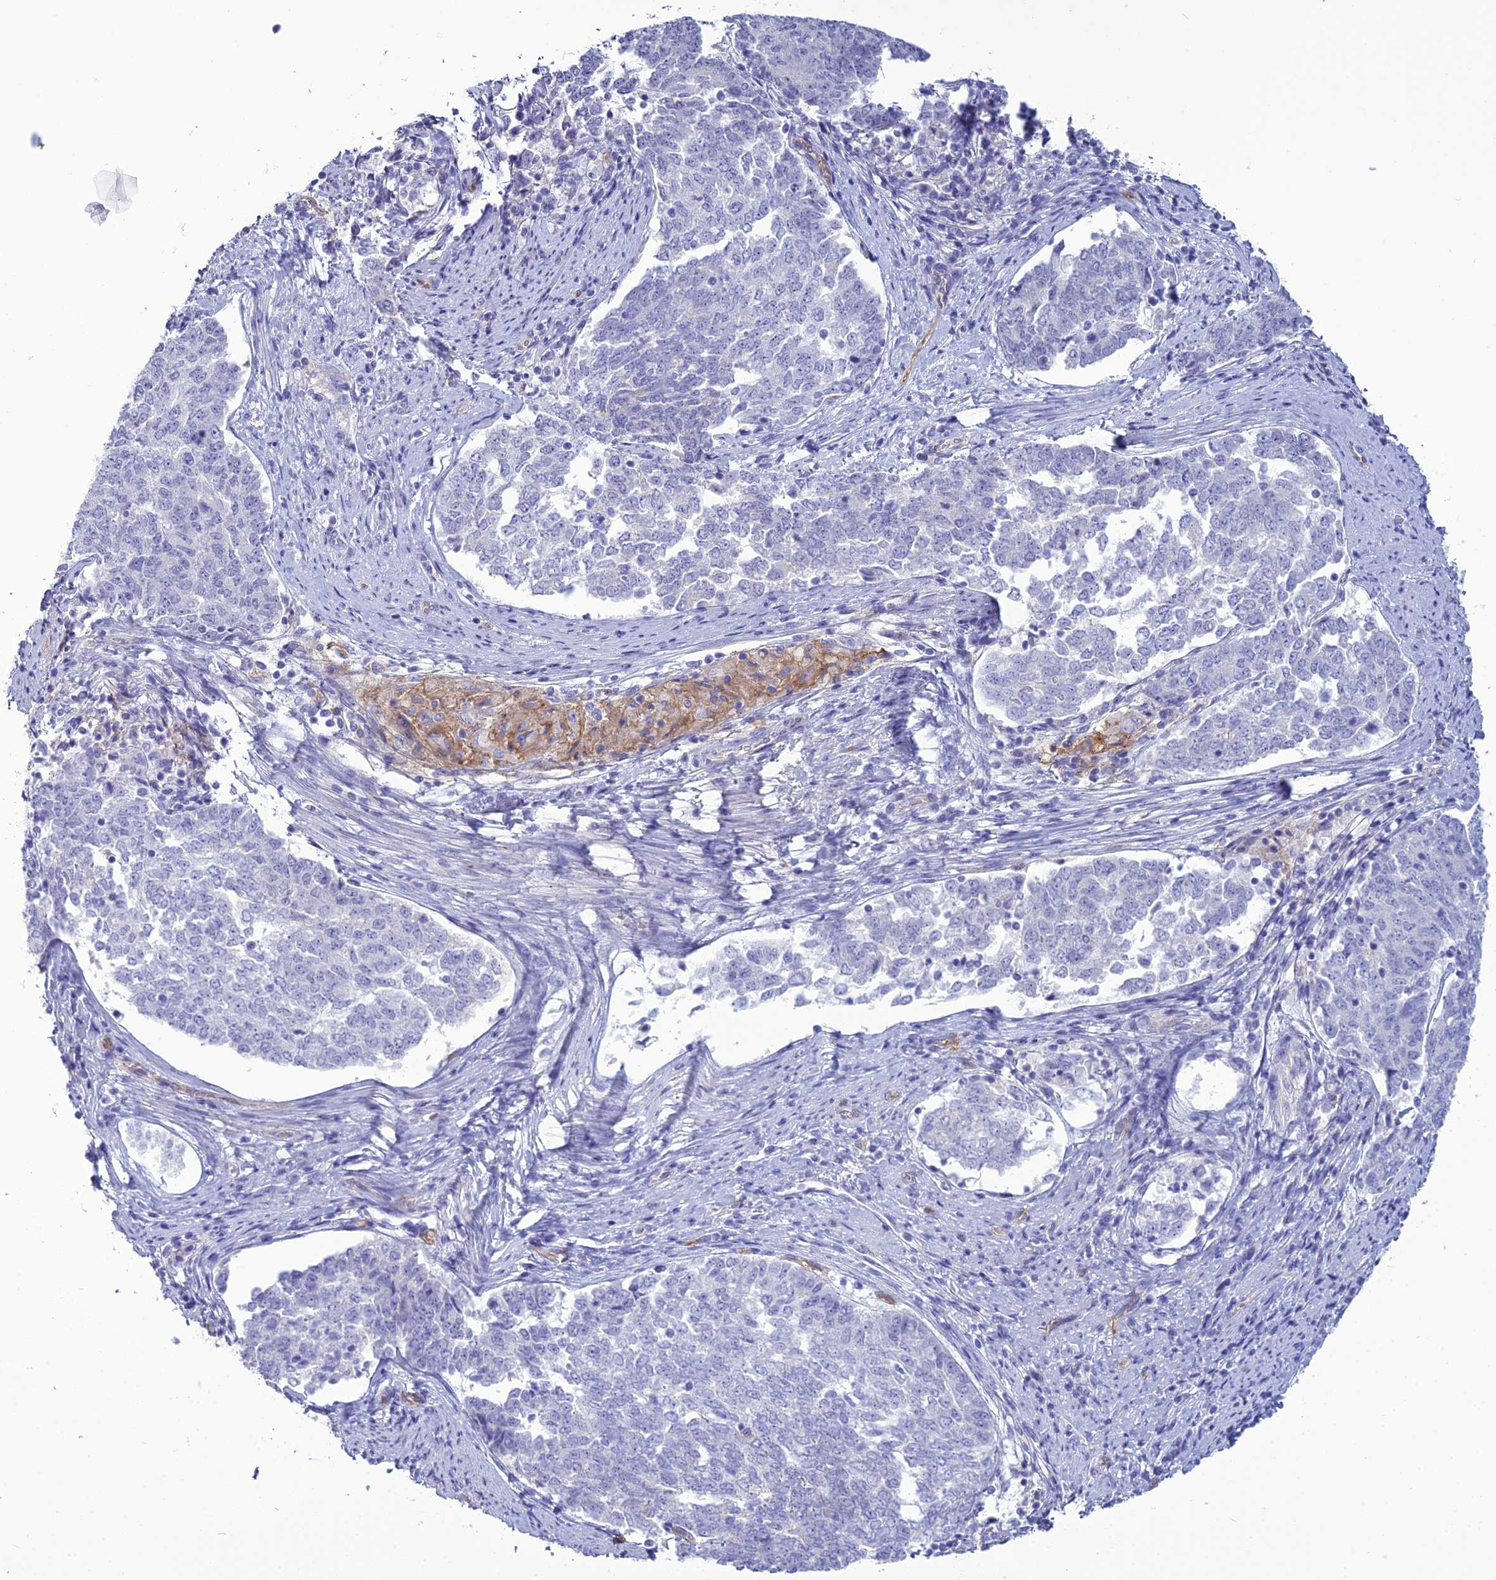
{"staining": {"intensity": "negative", "quantity": "none", "location": "none"}, "tissue": "endometrial cancer", "cell_type": "Tumor cells", "image_type": "cancer", "snomed": [{"axis": "morphology", "description": "Adenocarcinoma, NOS"}, {"axis": "topography", "description": "Endometrium"}], "caption": "IHC of human endometrial cancer (adenocarcinoma) displays no expression in tumor cells.", "gene": "ACE", "patient": {"sex": "female", "age": 80}}